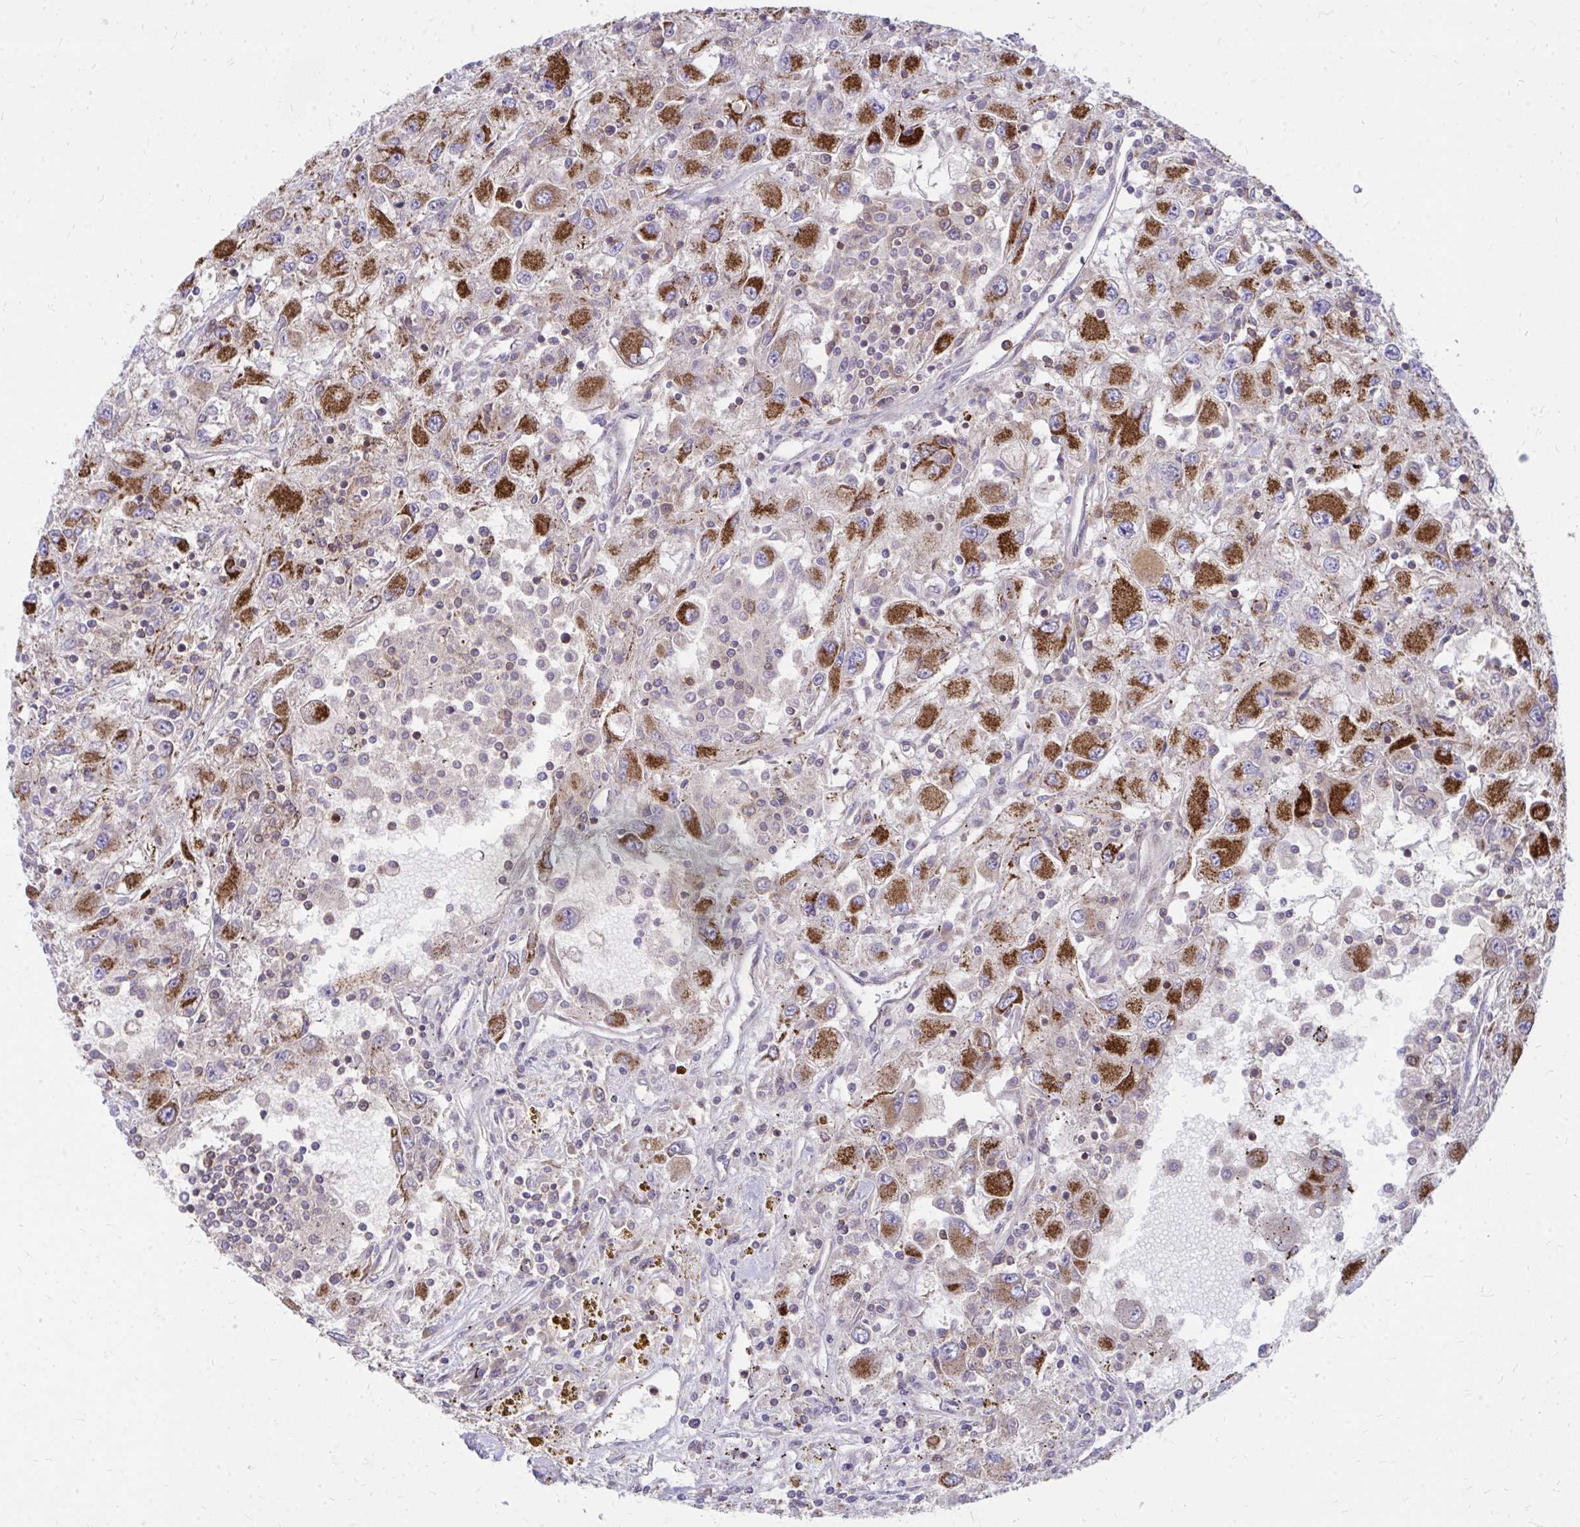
{"staining": {"intensity": "strong", "quantity": ">75%", "location": "cytoplasmic/membranous"}, "tissue": "renal cancer", "cell_type": "Tumor cells", "image_type": "cancer", "snomed": [{"axis": "morphology", "description": "Adenocarcinoma, NOS"}, {"axis": "topography", "description": "Kidney"}], "caption": "Immunohistochemistry (IHC) of renal cancer demonstrates high levels of strong cytoplasmic/membranous positivity in approximately >75% of tumor cells.", "gene": "ASAP1", "patient": {"sex": "female", "age": 67}}